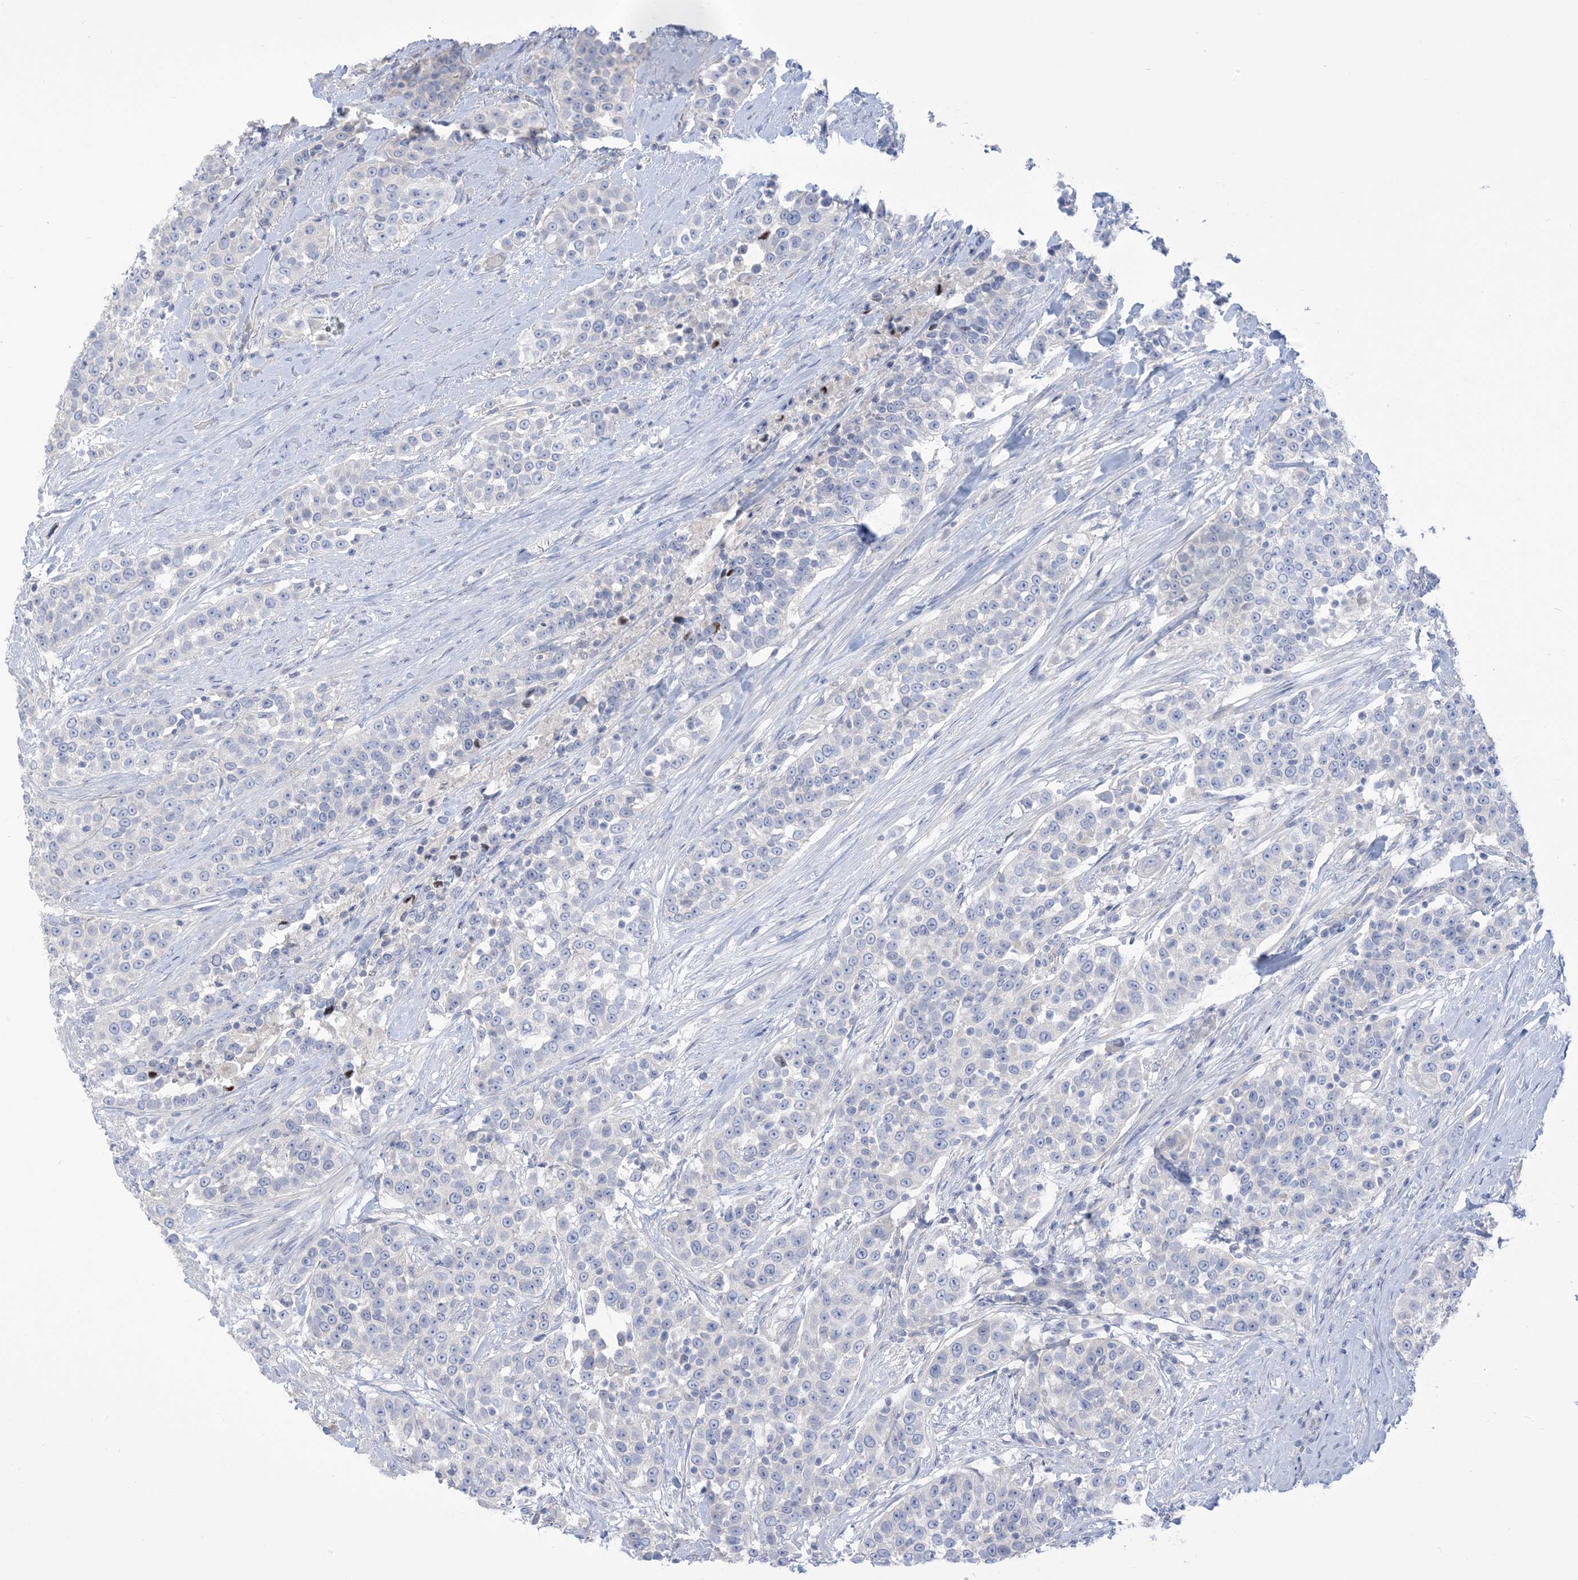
{"staining": {"intensity": "negative", "quantity": "none", "location": "none"}, "tissue": "urothelial cancer", "cell_type": "Tumor cells", "image_type": "cancer", "snomed": [{"axis": "morphology", "description": "Urothelial carcinoma, High grade"}, {"axis": "topography", "description": "Urinary bladder"}], "caption": "Photomicrograph shows no significant protein staining in tumor cells of urothelial carcinoma (high-grade).", "gene": "MTHFD2L", "patient": {"sex": "female", "age": 80}}